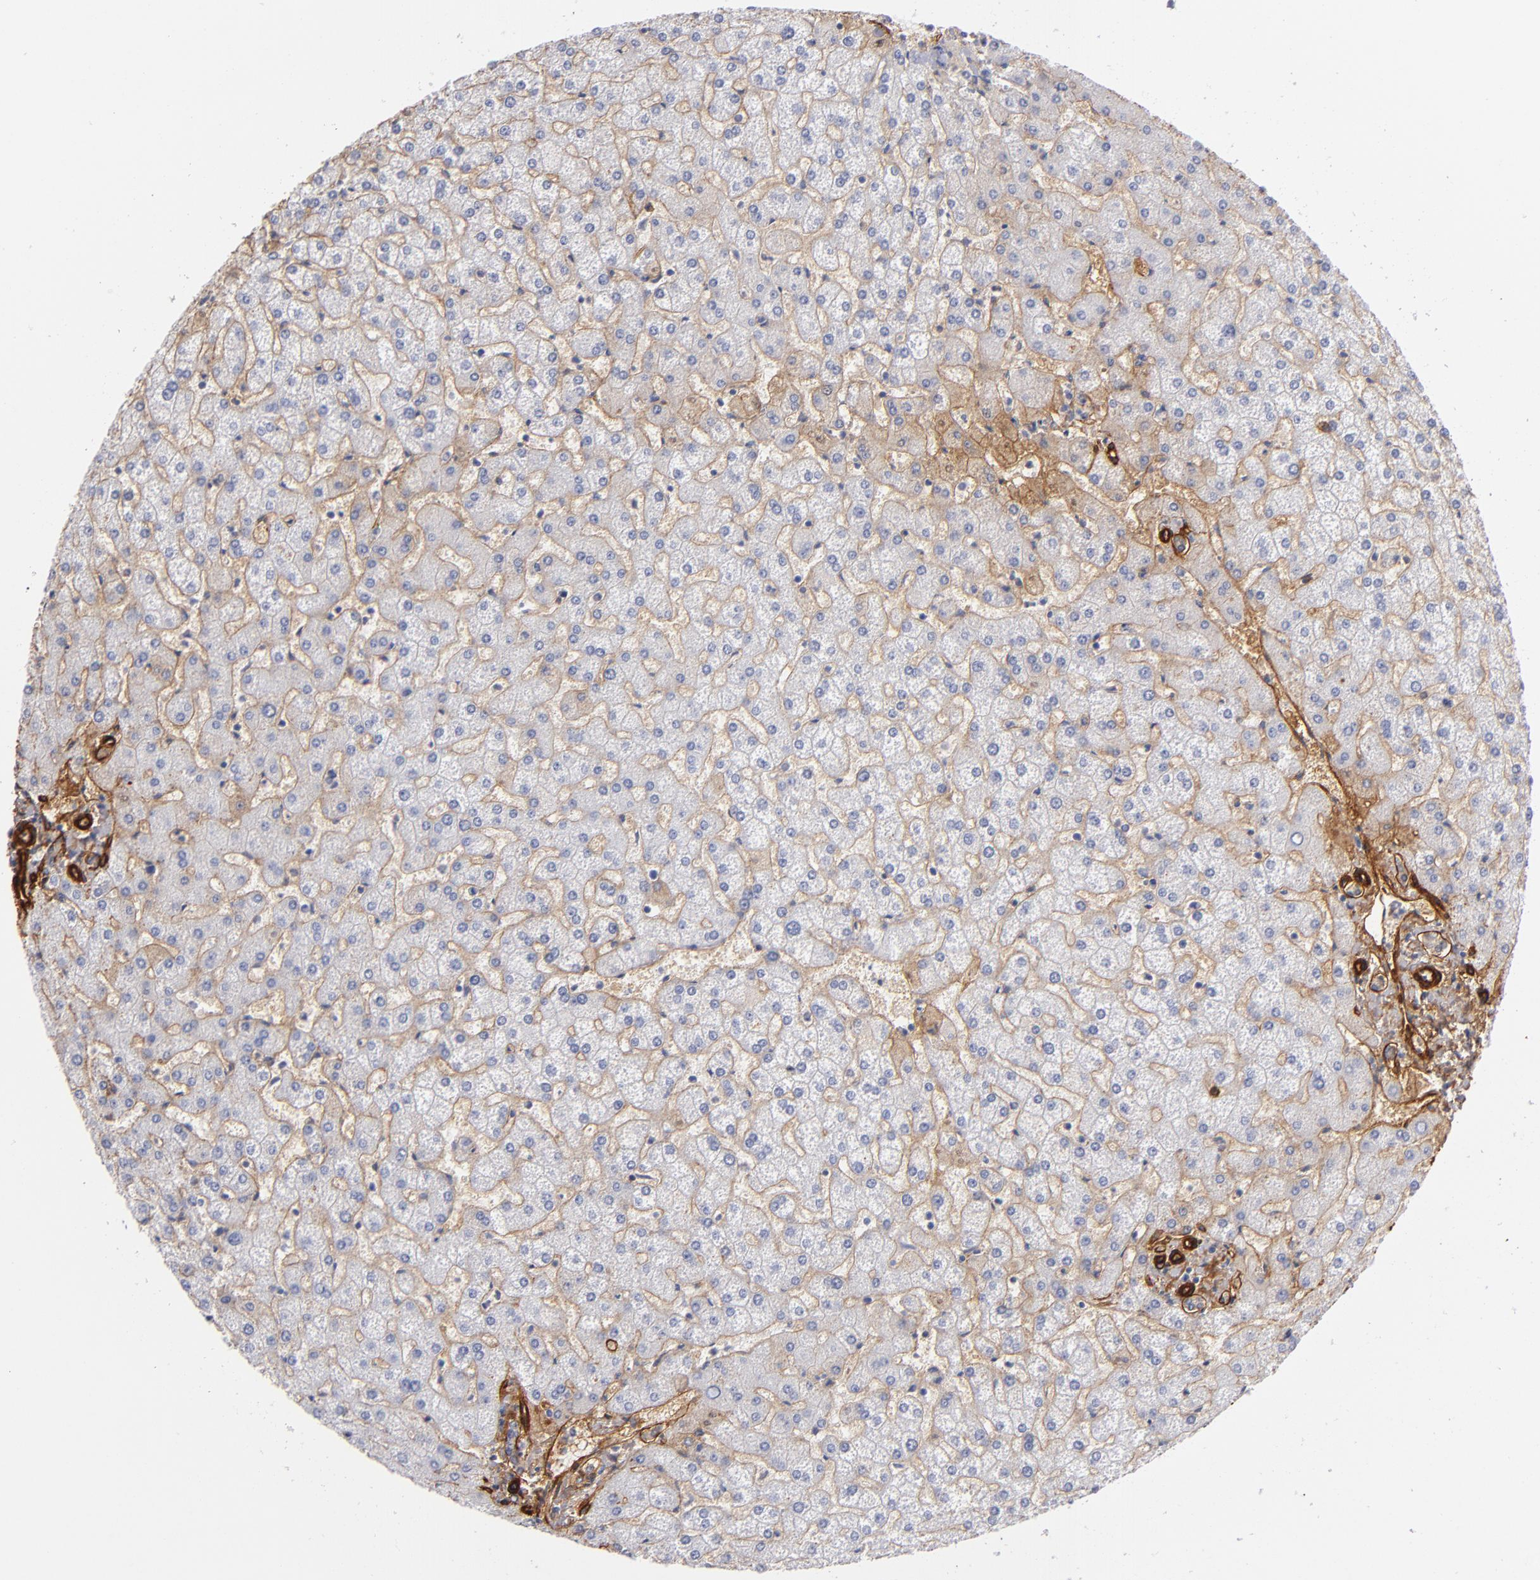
{"staining": {"intensity": "negative", "quantity": "none", "location": "none"}, "tissue": "liver", "cell_type": "Cholangiocytes", "image_type": "normal", "snomed": [{"axis": "morphology", "description": "Normal tissue, NOS"}, {"axis": "topography", "description": "Liver"}], "caption": "Immunohistochemistry (IHC) of unremarkable human liver demonstrates no staining in cholangiocytes.", "gene": "LAMC1", "patient": {"sex": "female", "age": 32}}